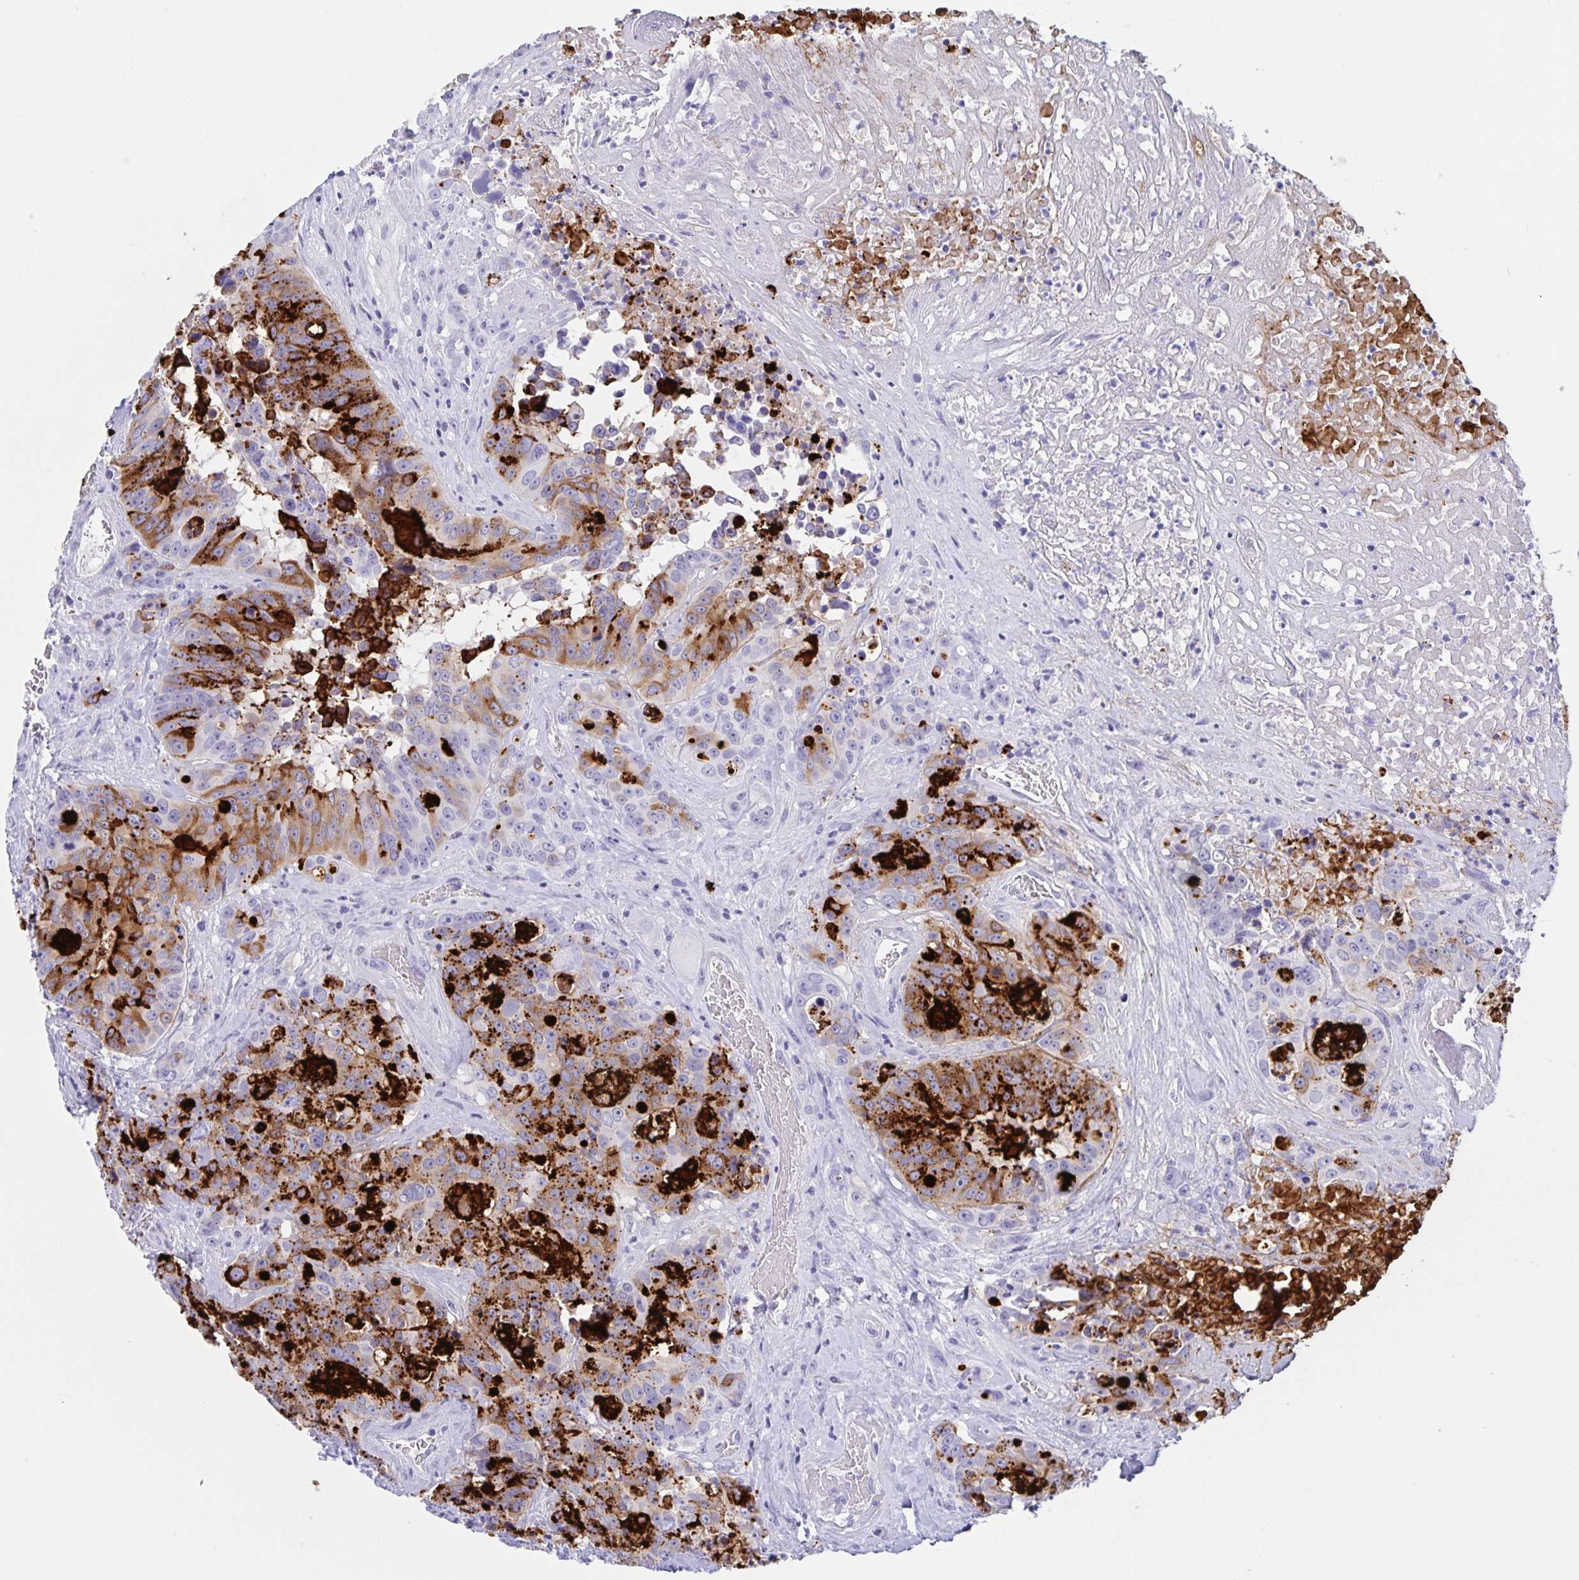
{"staining": {"intensity": "strong", "quantity": "25%-75%", "location": "cytoplasmic/membranous"}, "tissue": "colorectal cancer", "cell_type": "Tumor cells", "image_type": "cancer", "snomed": [{"axis": "morphology", "description": "Adenocarcinoma, NOS"}, {"axis": "topography", "description": "Rectum"}], "caption": "Colorectal cancer was stained to show a protein in brown. There is high levels of strong cytoplasmic/membranous staining in approximately 25%-75% of tumor cells.", "gene": "DMBT1", "patient": {"sex": "female", "age": 62}}